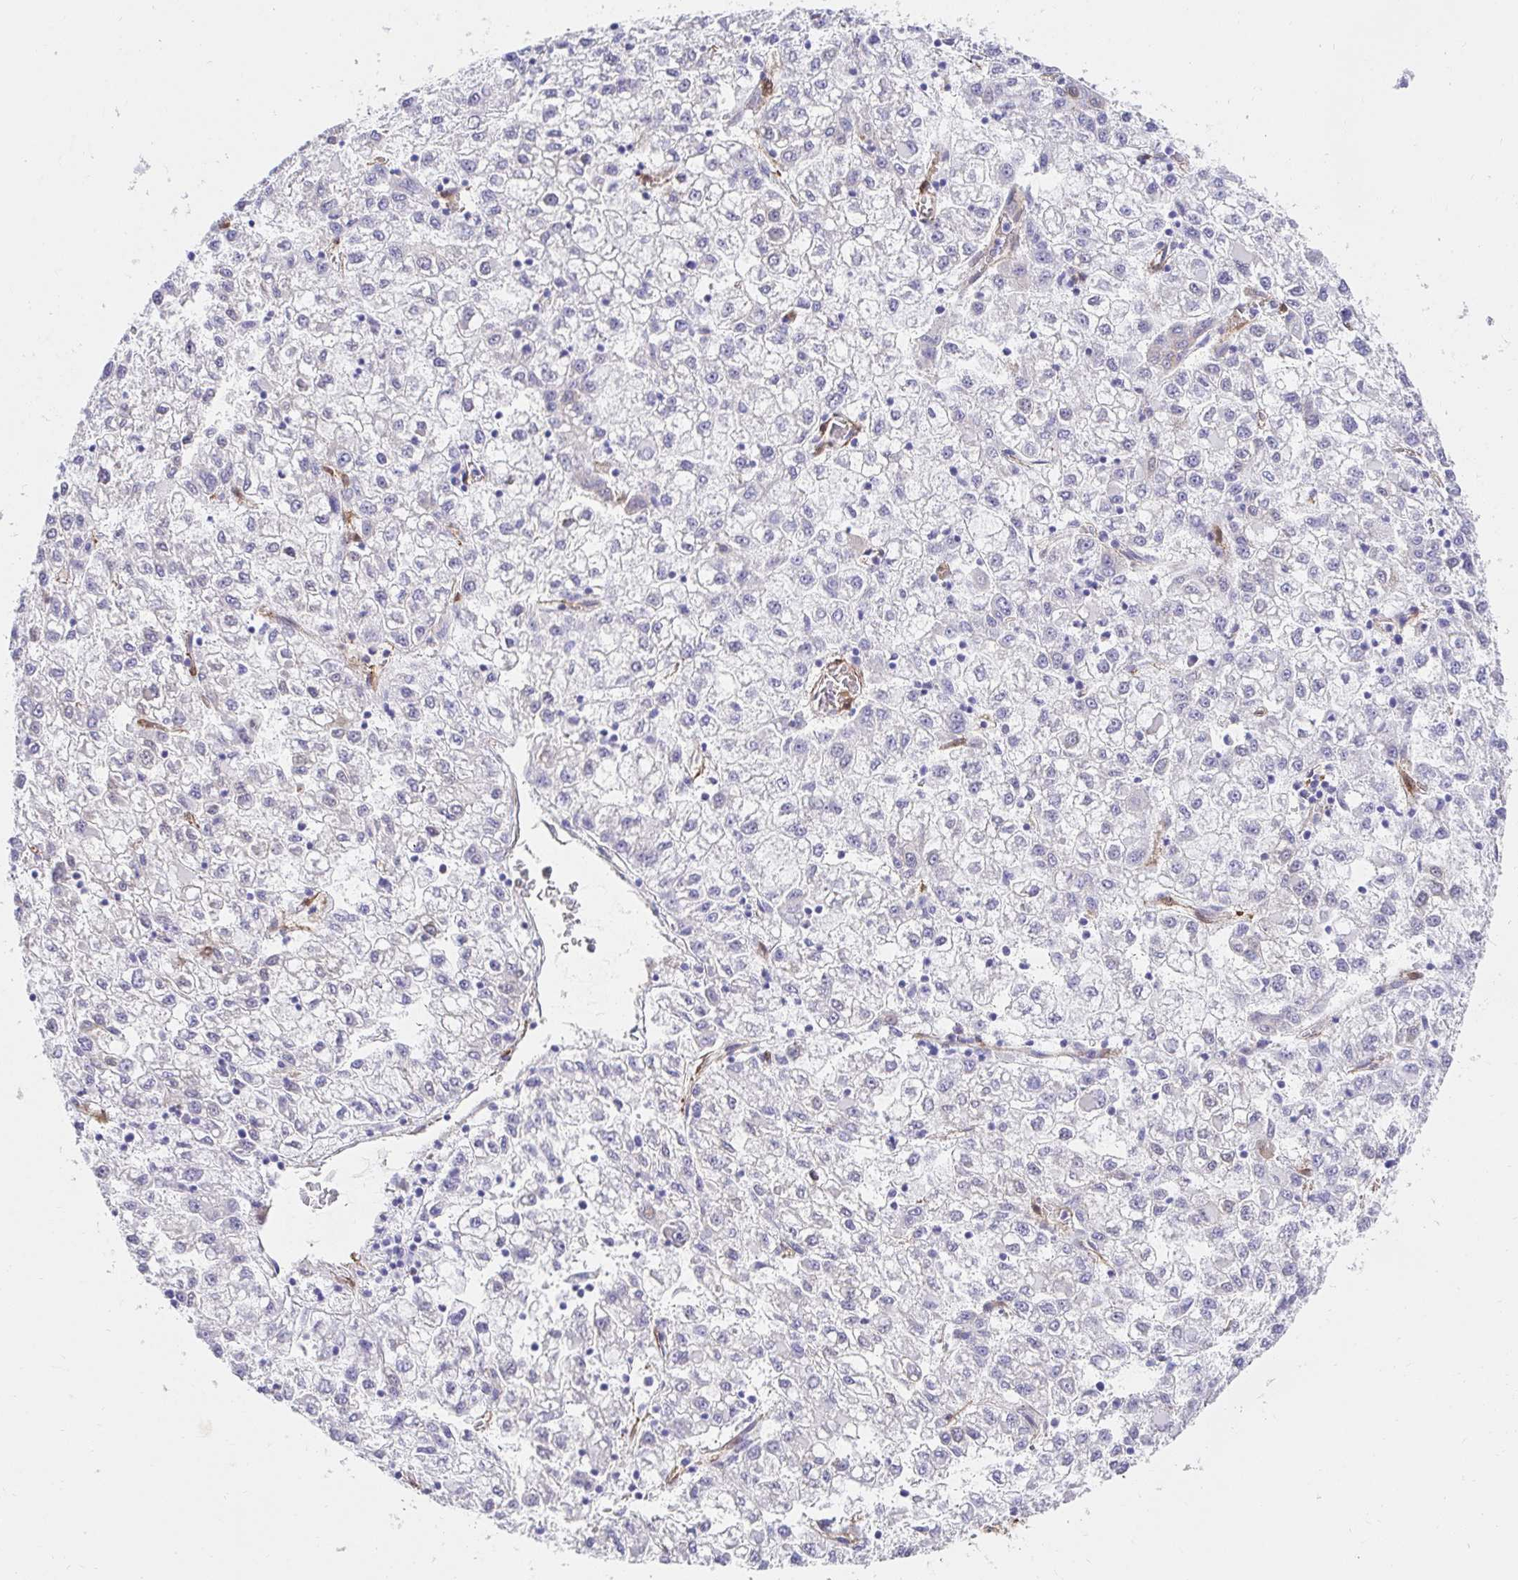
{"staining": {"intensity": "negative", "quantity": "none", "location": "none"}, "tissue": "liver cancer", "cell_type": "Tumor cells", "image_type": "cancer", "snomed": [{"axis": "morphology", "description": "Carcinoma, Hepatocellular, NOS"}, {"axis": "topography", "description": "Liver"}], "caption": "IHC of human liver hepatocellular carcinoma exhibits no staining in tumor cells.", "gene": "CTTN", "patient": {"sex": "male", "age": 40}}